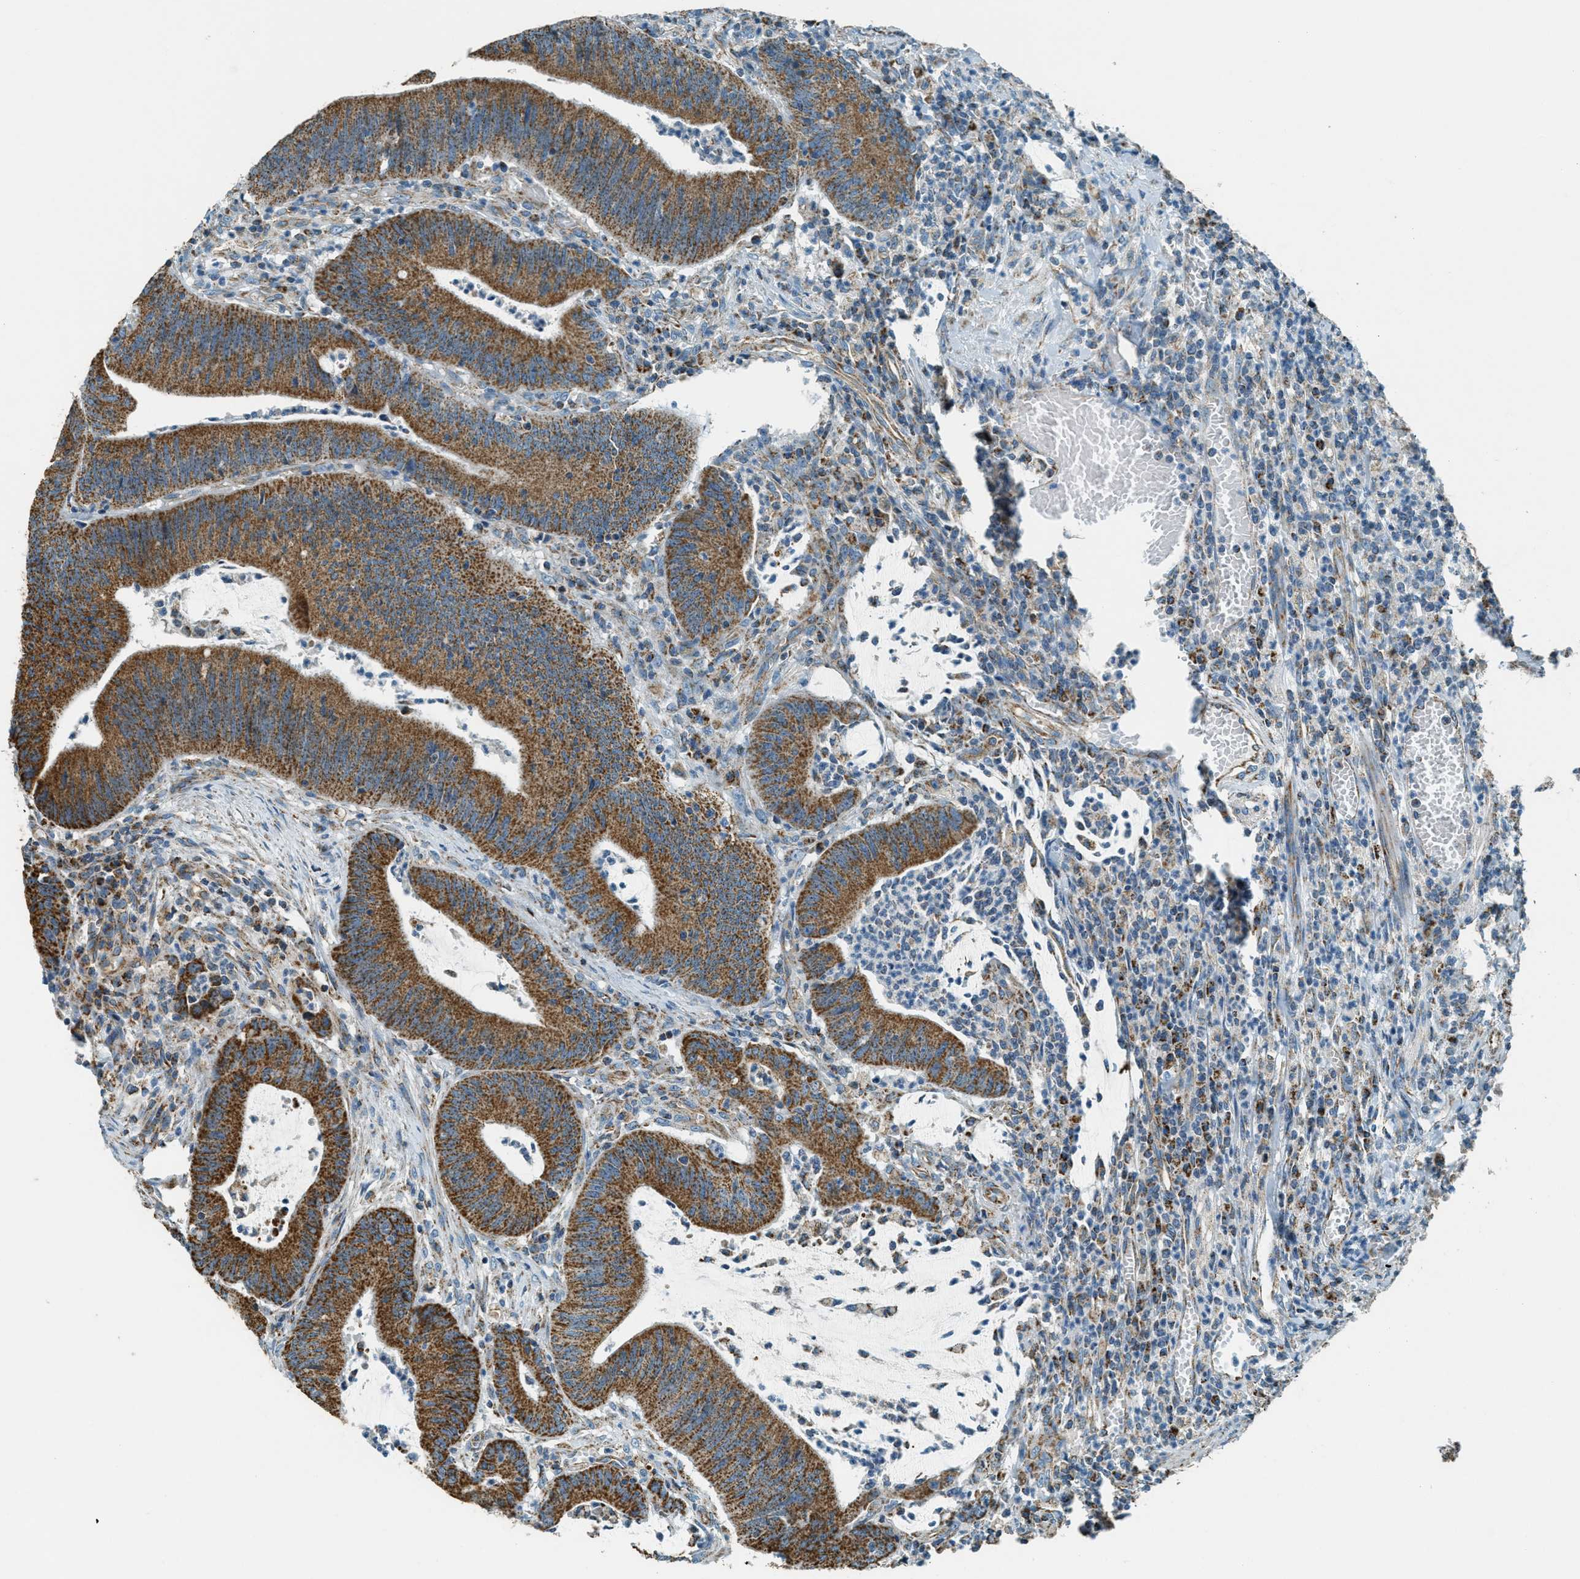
{"staining": {"intensity": "strong", "quantity": ">75%", "location": "cytoplasmic/membranous"}, "tissue": "colorectal cancer", "cell_type": "Tumor cells", "image_type": "cancer", "snomed": [{"axis": "morphology", "description": "Normal tissue, NOS"}, {"axis": "morphology", "description": "Adenocarcinoma, NOS"}, {"axis": "topography", "description": "Rectum"}], "caption": "The immunohistochemical stain highlights strong cytoplasmic/membranous expression in tumor cells of colorectal cancer (adenocarcinoma) tissue.", "gene": "CHST15", "patient": {"sex": "female", "age": 66}}